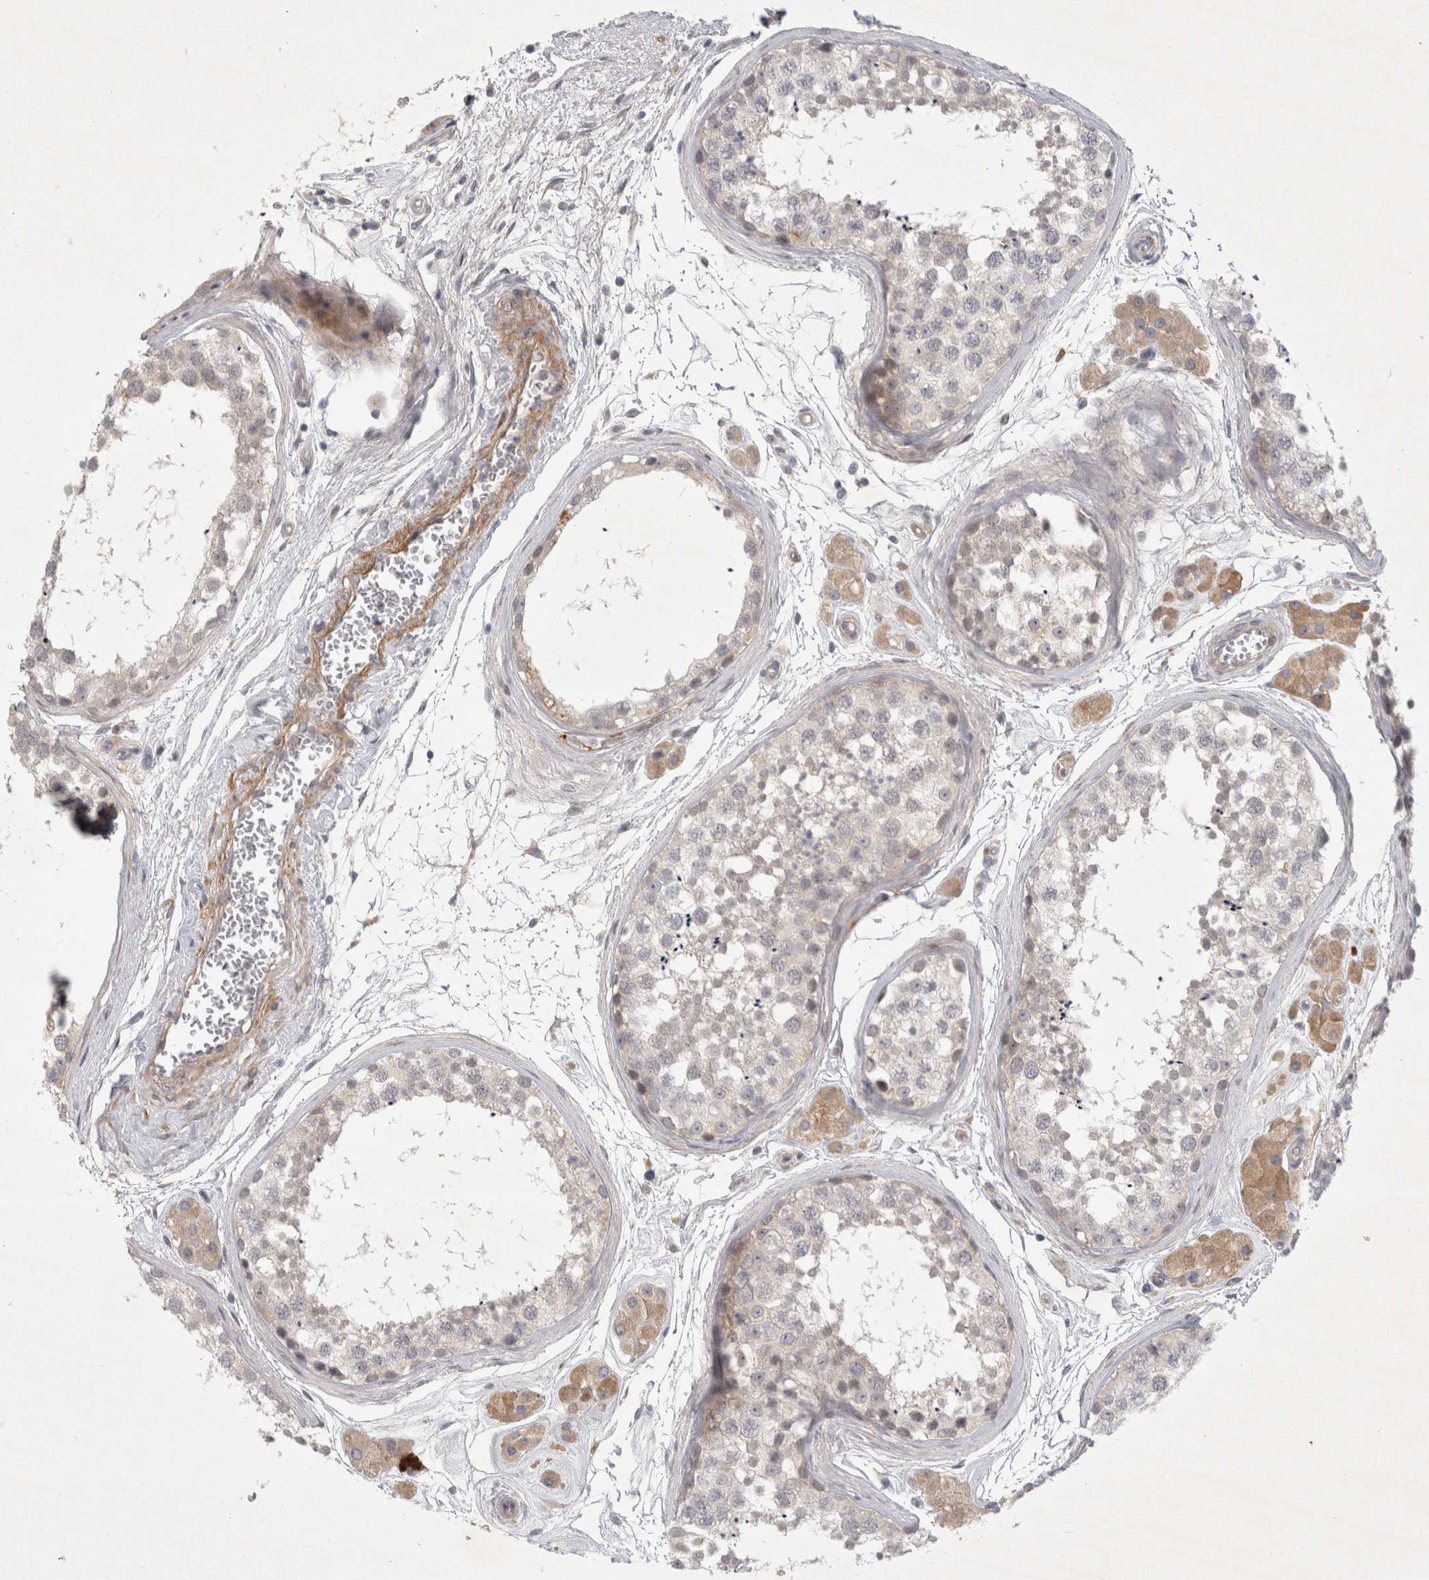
{"staining": {"intensity": "negative", "quantity": "none", "location": "none"}, "tissue": "testis", "cell_type": "Cells in seminiferous ducts", "image_type": "normal", "snomed": [{"axis": "morphology", "description": "Normal tissue, NOS"}, {"axis": "topography", "description": "Testis"}], "caption": "IHC of normal testis shows no expression in cells in seminiferous ducts.", "gene": "BZW2", "patient": {"sex": "male", "age": 56}}